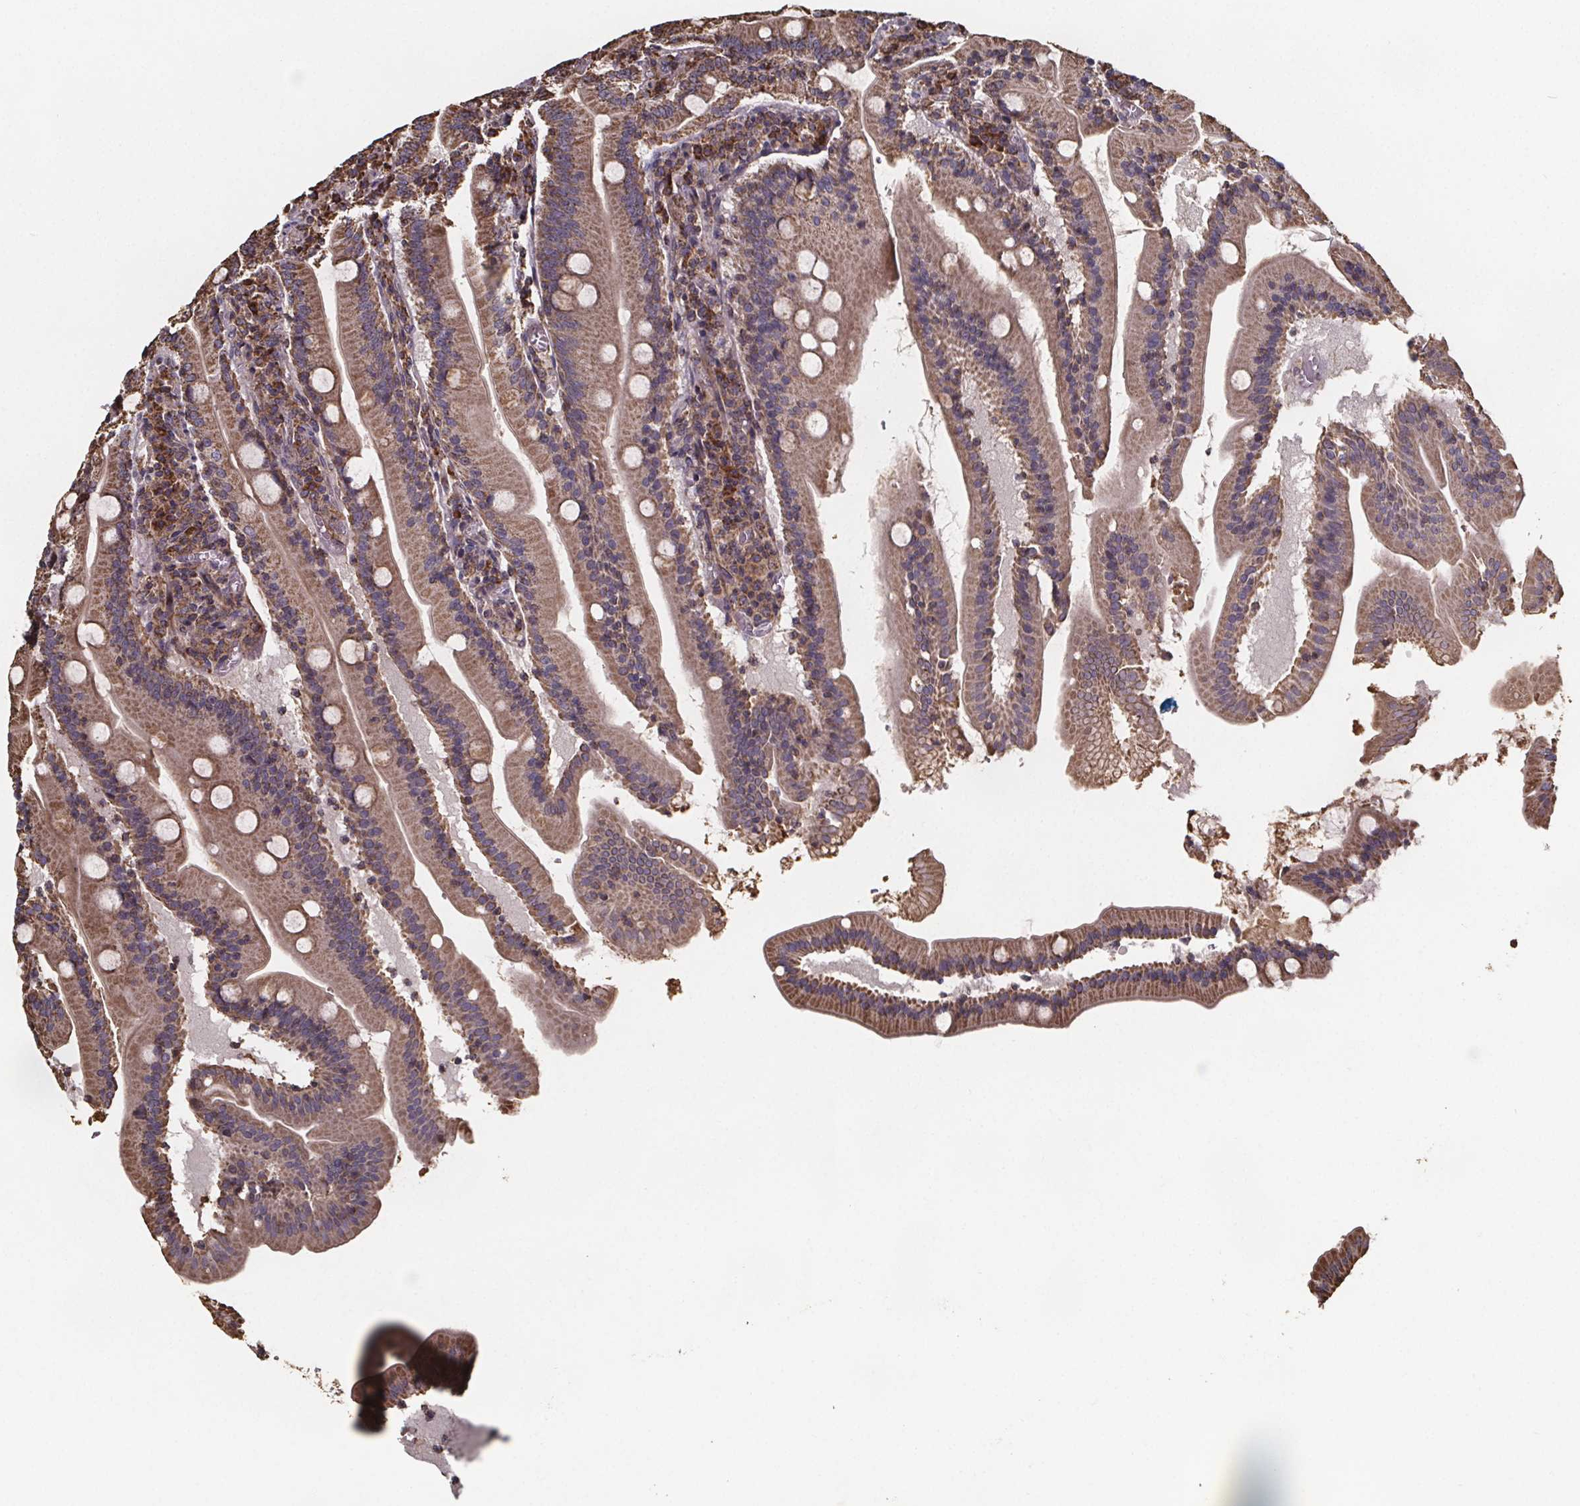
{"staining": {"intensity": "moderate", "quantity": ">75%", "location": "cytoplasmic/membranous"}, "tissue": "small intestine", "cell_type": "Glandular cells", "image_type": "normal", "snomed": [{"axis": "morphology", "description": "Normal tissue, NOS"}, {"axis": "topography", "description": "Small intestine"}], "caption": "Immunohistochemistry (DAB (3,3'-diaminobenzidine)) staining of unremarkable human small intestine shows moderate cytoplasmic/membranous protein positivity in approximately >75% of glandular cells. (IHC, brightfield microscopy, high magnification).", "gene": "SLC35D2", "patient": {"sex": "male", "age": 37}}